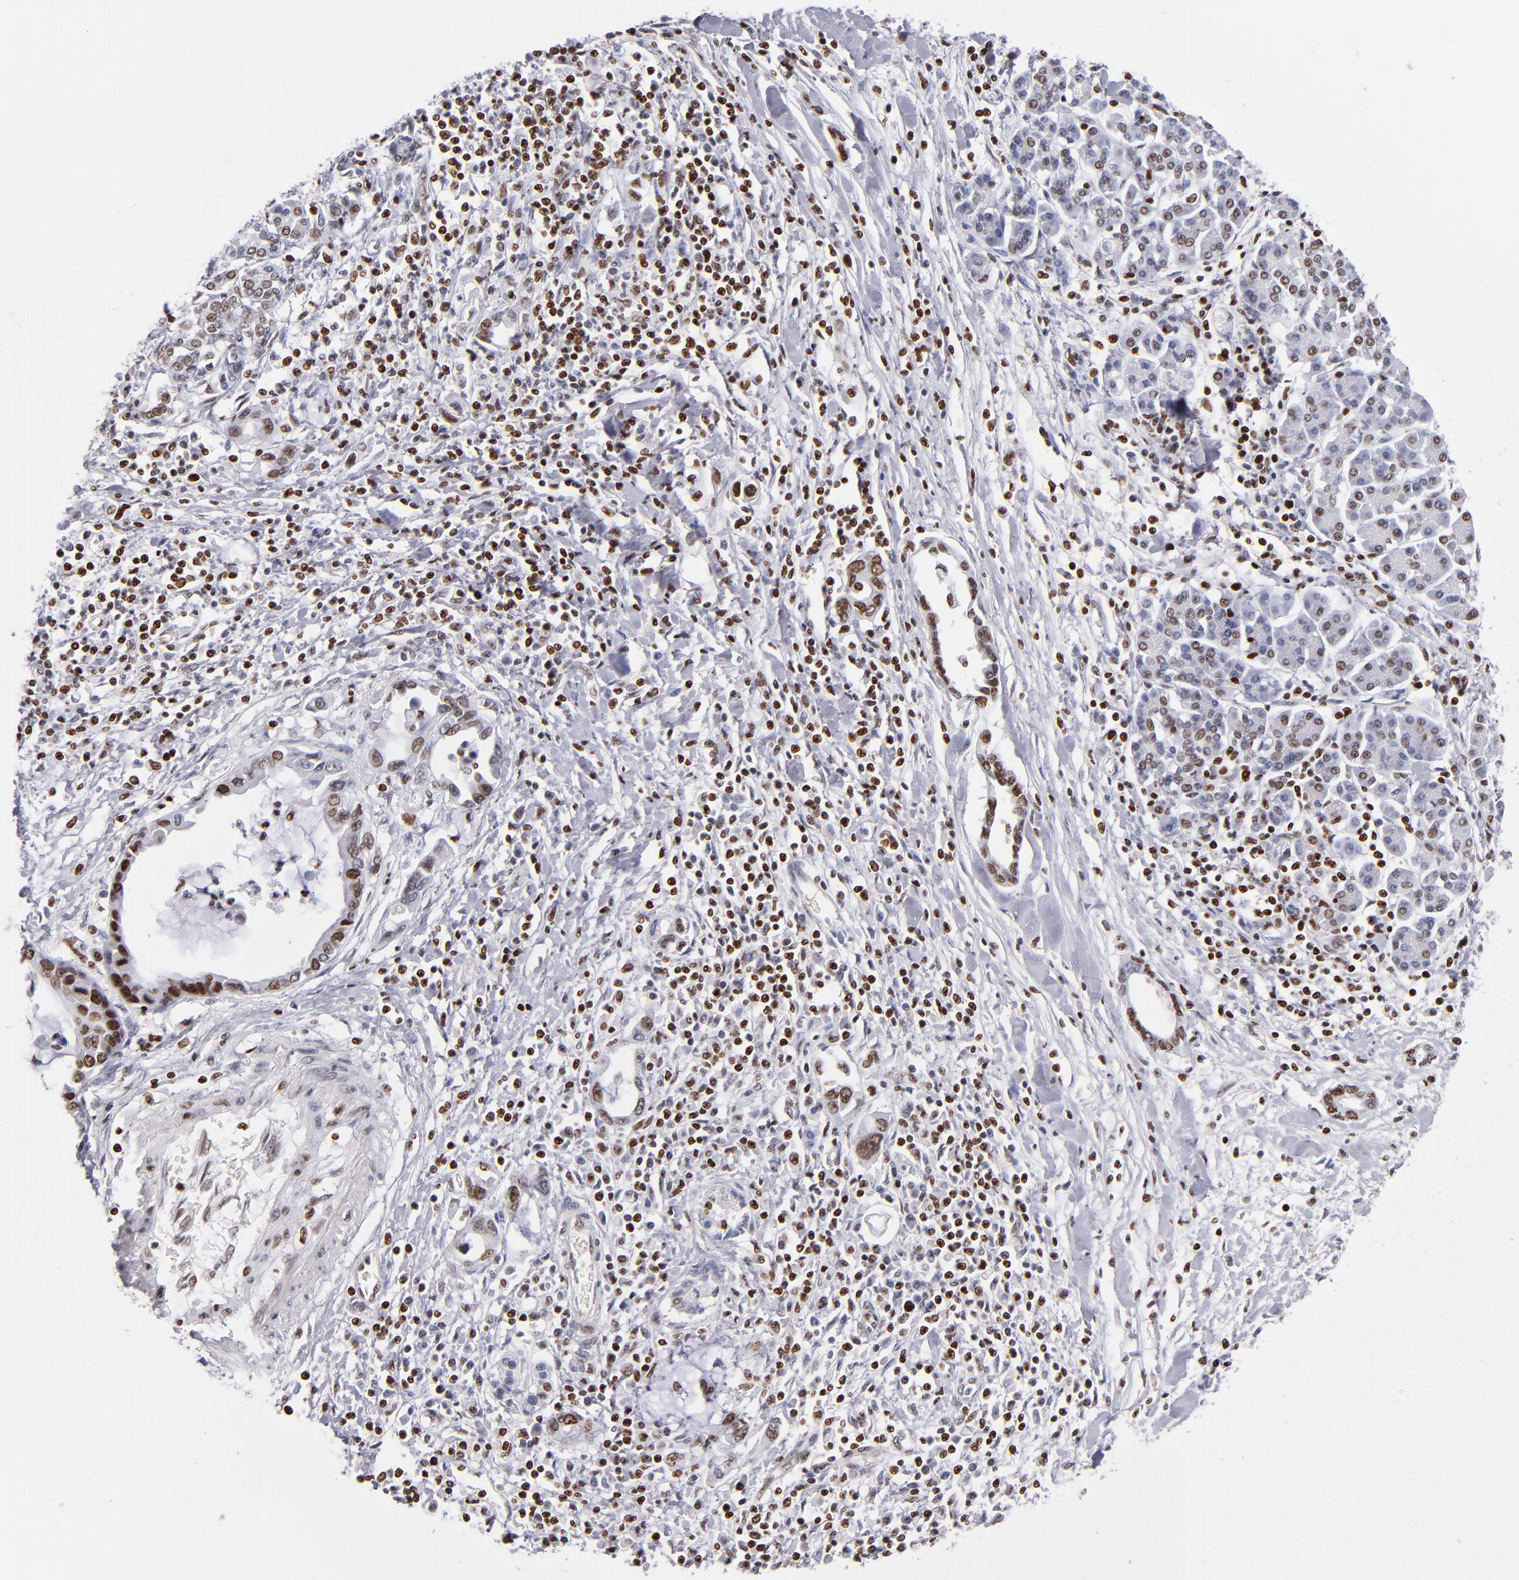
{"staining": {"intensity": "moderate", "quantity": "25%-75%", "location": "nuclear"}, "tissue": "pancreatic cancer", "cell_type": "Tumor cells", "image_type": "cancer", "snomed": [{"axis": "morphology", "description": "Adenocarcinoma, NOS"}, {"axis": "topography", "description": "Pancreas"}], "caption": "Moderate nuclear protein staining is present in about 25%-75% of tumor cells in pancreatic cancer (adenocarcinoma). (DAB (3,3'-diaminobenzidine) = brown stain, brightfield microscopy at high magnification).", "gene": "POLA1", "patient": {"sex": "female", "age": 57}}